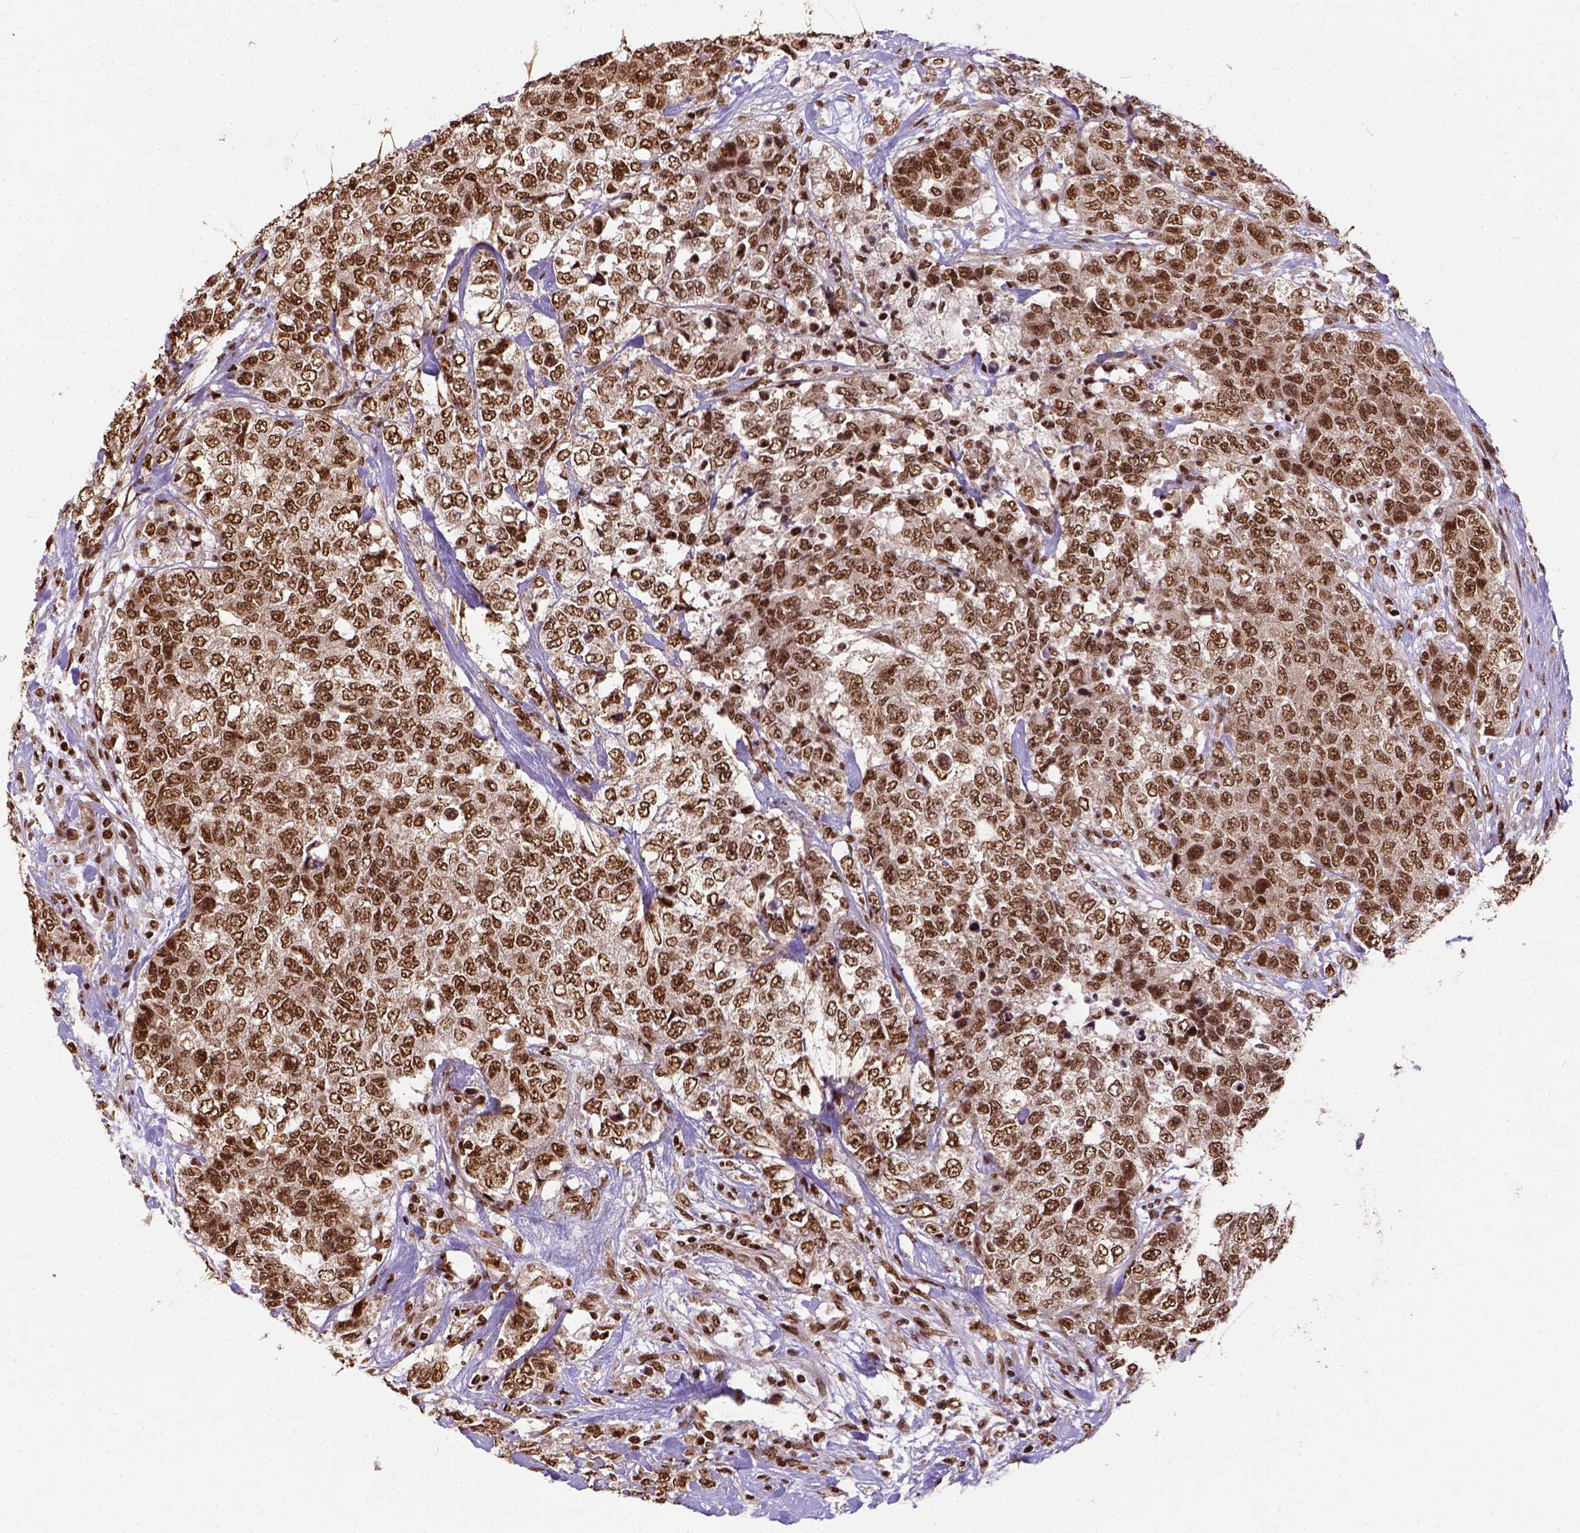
{"staining": {"intensity": "moderate", "quantity": ">75%", "location": "nuclear"}, "tissue": "urothelial cancer", "cell_type": "Tumor cells", "image_type": "cancer", "snomed": [{"axis": "morphology", "description": "Urothelial carcinoma, High grade"}, {"axis": "topography", "description": "Urinary bladder"}], "caption": "This image reveals immunohistochemistry (IHC) staining of urothelial cancer, with medium moderate nuclear expression in approximately >75% of tumor cells.", "gene": "NACC1", "patient": {"sex": "female", "age": 78}}